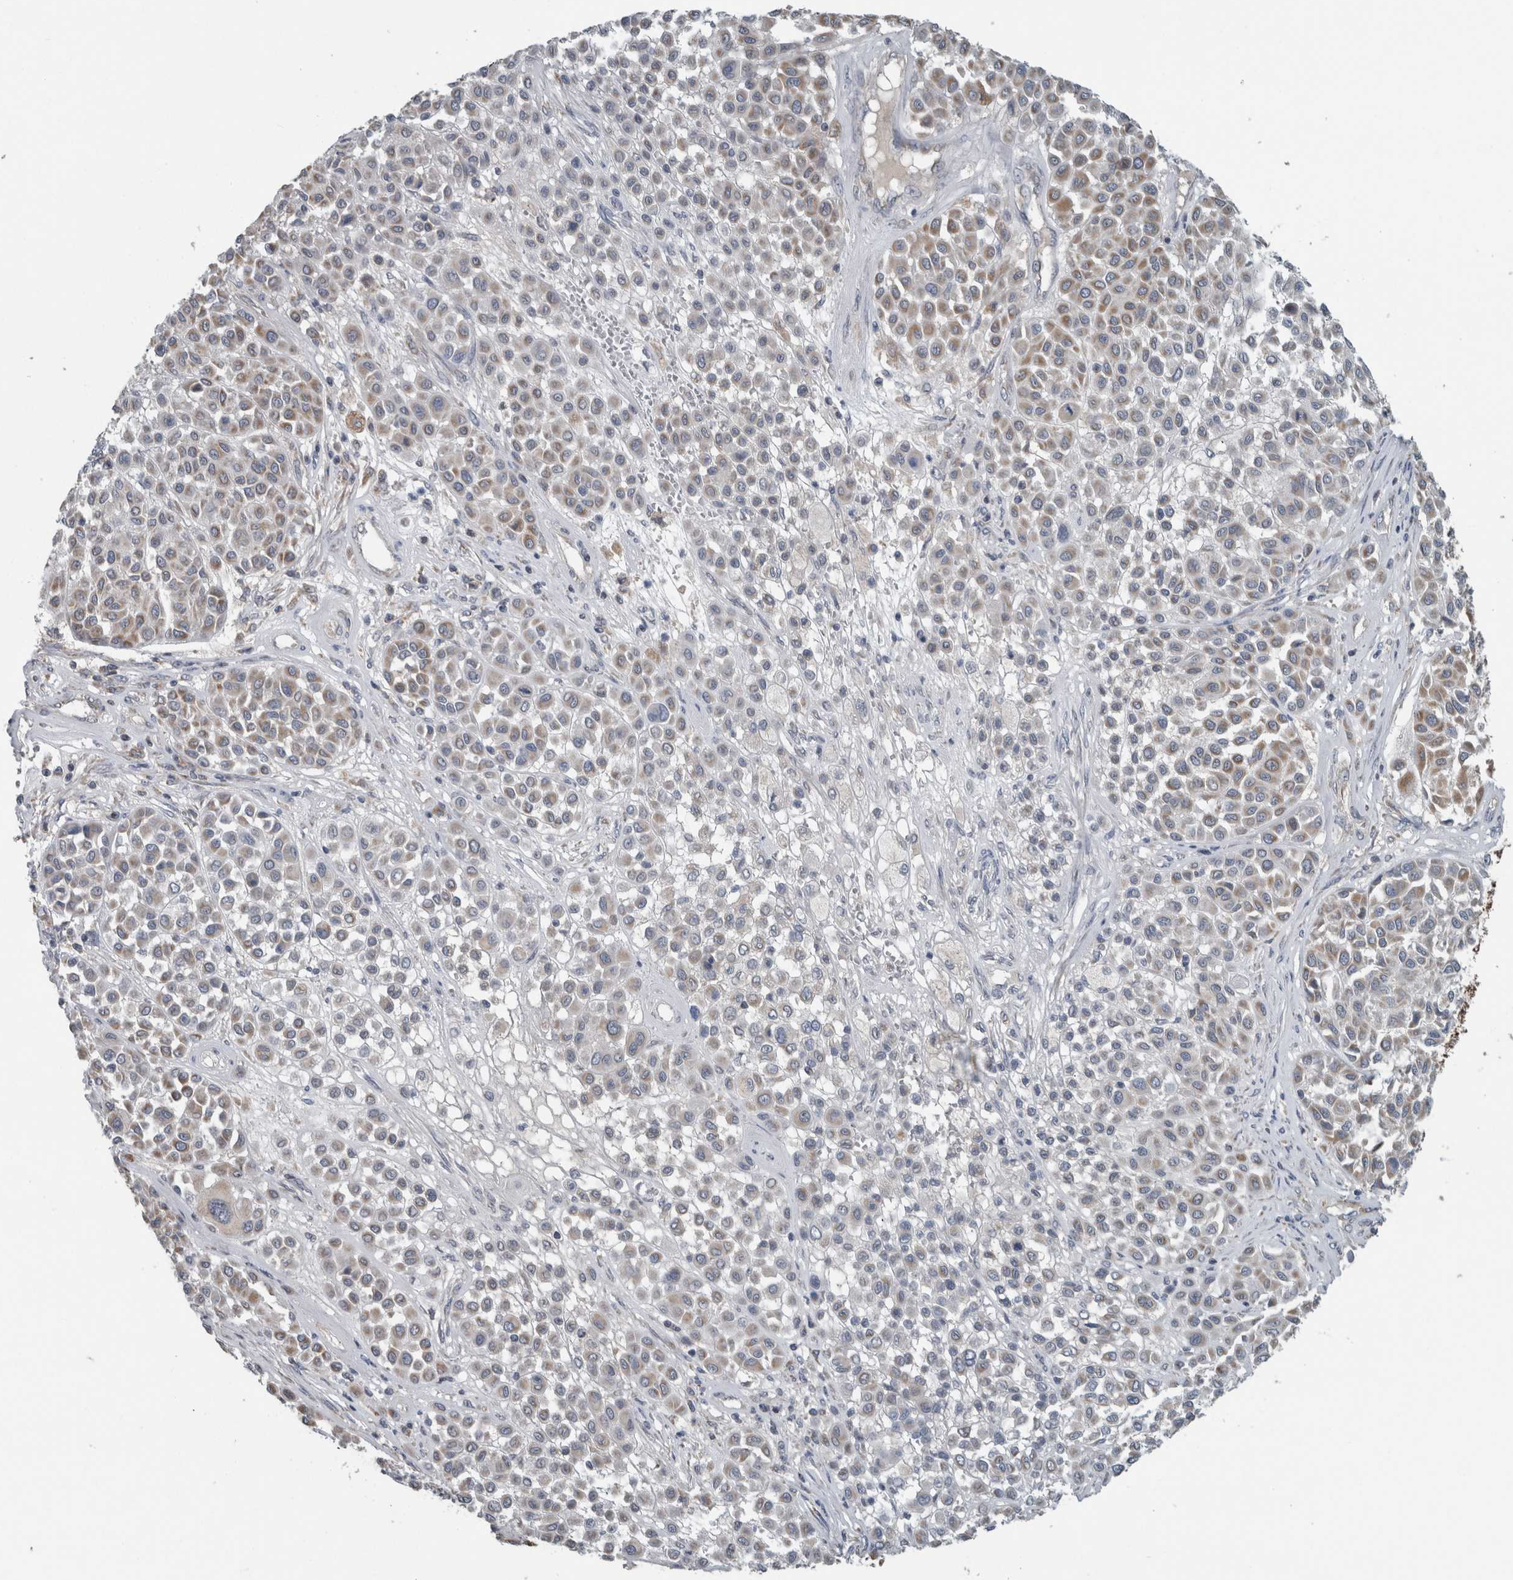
{"staining": {"intensity": "weak", "quantity": "25%-75%", "location": "cytoplasmic/membranous"}, "tissue": "melanoma", "cell_type": "Tumor cells", "image_type": "cancer", "snomed": [{"axis": "morphology", "description": "Malignant melanoma, Metastatic site"}, {"axis": "topography", "description": "Soft tissue"}], "caption": "DAB immunohistochemical staining of human malignant melanoma (metastatic site) reveals weak cytoplasmic/membranous protein staining in approximately 25%-75% of tumor cells.", "gene": "ARMC1", "patient": {"sex": "male", "age": 41}}